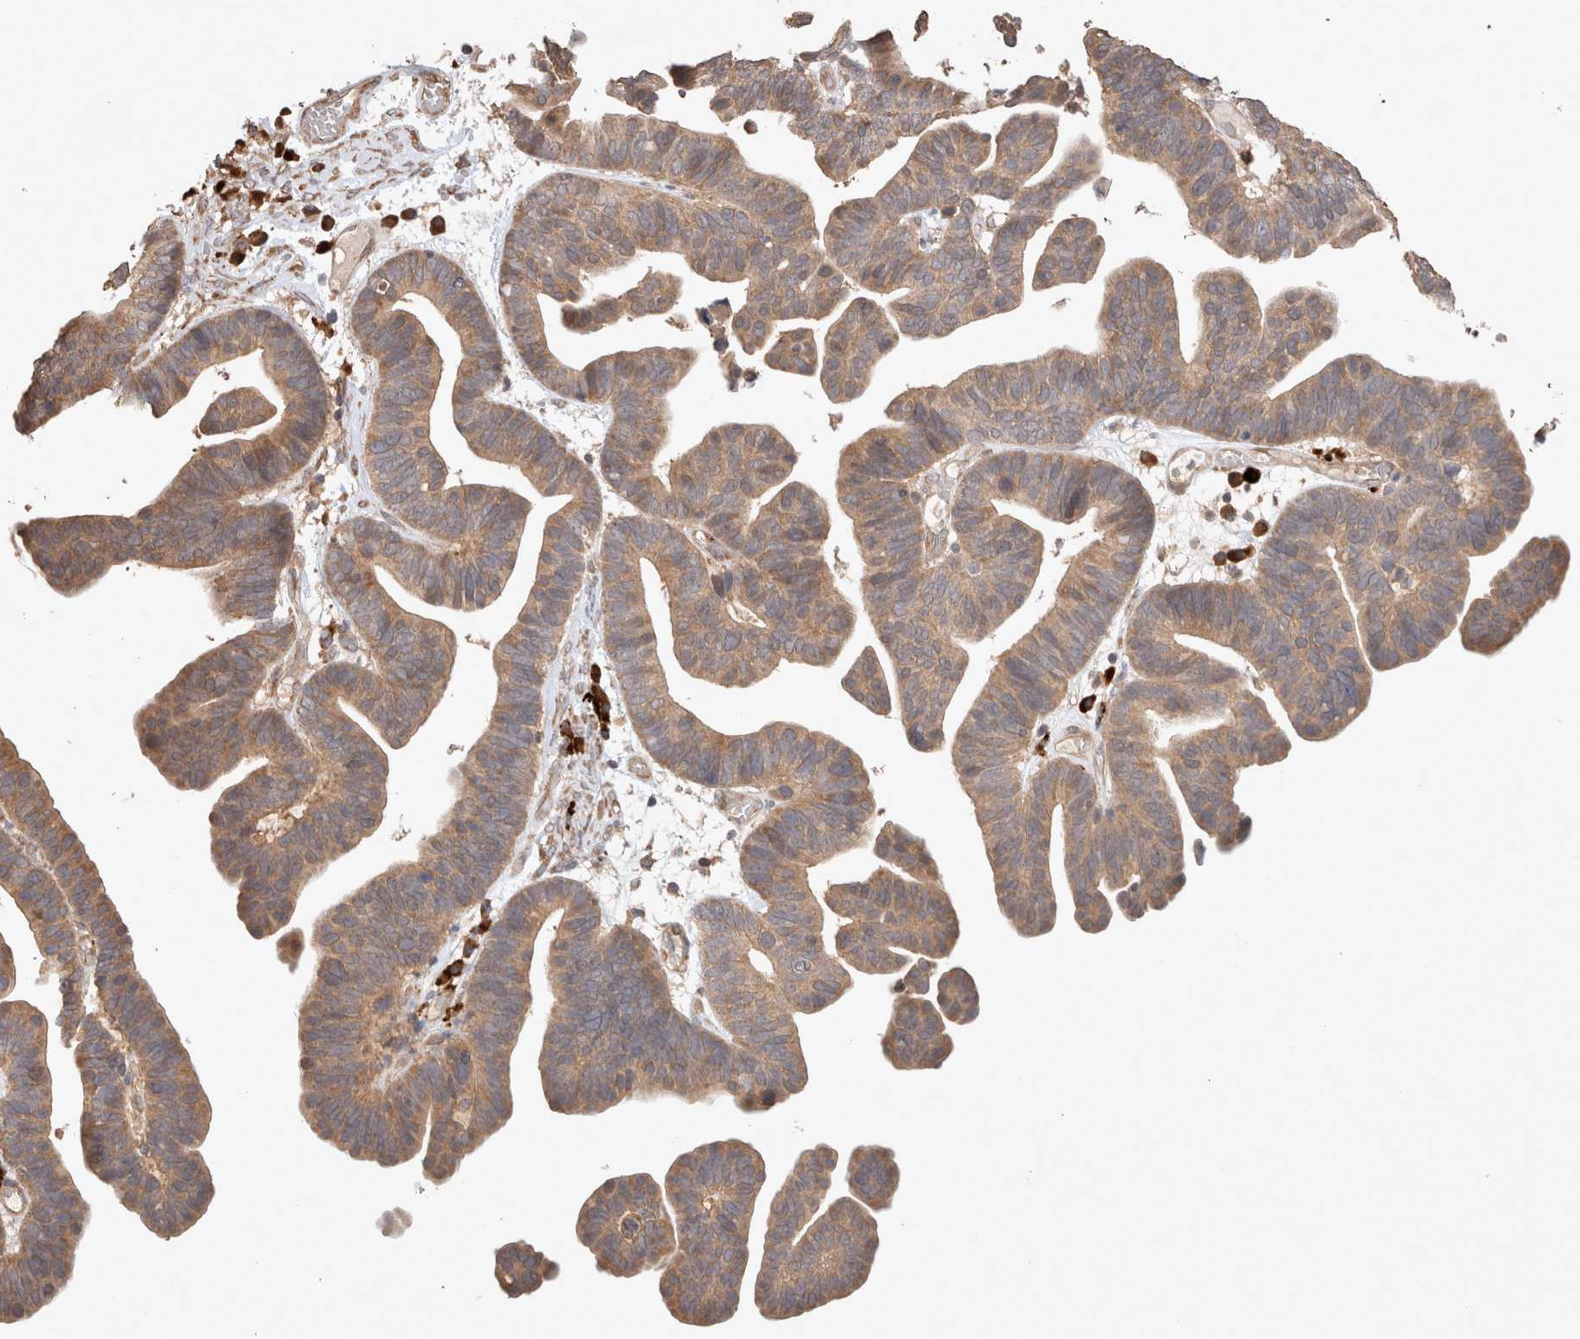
{"staining": {"intensity": "moderate", "quantity": ">75%", "location": "cytoplasmic/membranous"}, "tissue": "ovarian cancer", "cell_type": "Tumor cells", "image_type": "cancer", "snomed": [{"axis": "morphology", "description": "Cystadenocarcinoma, serous, NOS"}, {"axis": "topography", "description": "Ovary"}], "caption": "Immunohistochemistry of human serous cystadenocarcinoma (ovarian) displays medium levels of moderate cytoplasmic/membranous positivity in approximately >75% of tumor cells. (DAB IHC with brightfield microscopy, high magnification).", "gene": "HROB", "patient": {"sex": "female", "age": 56}}